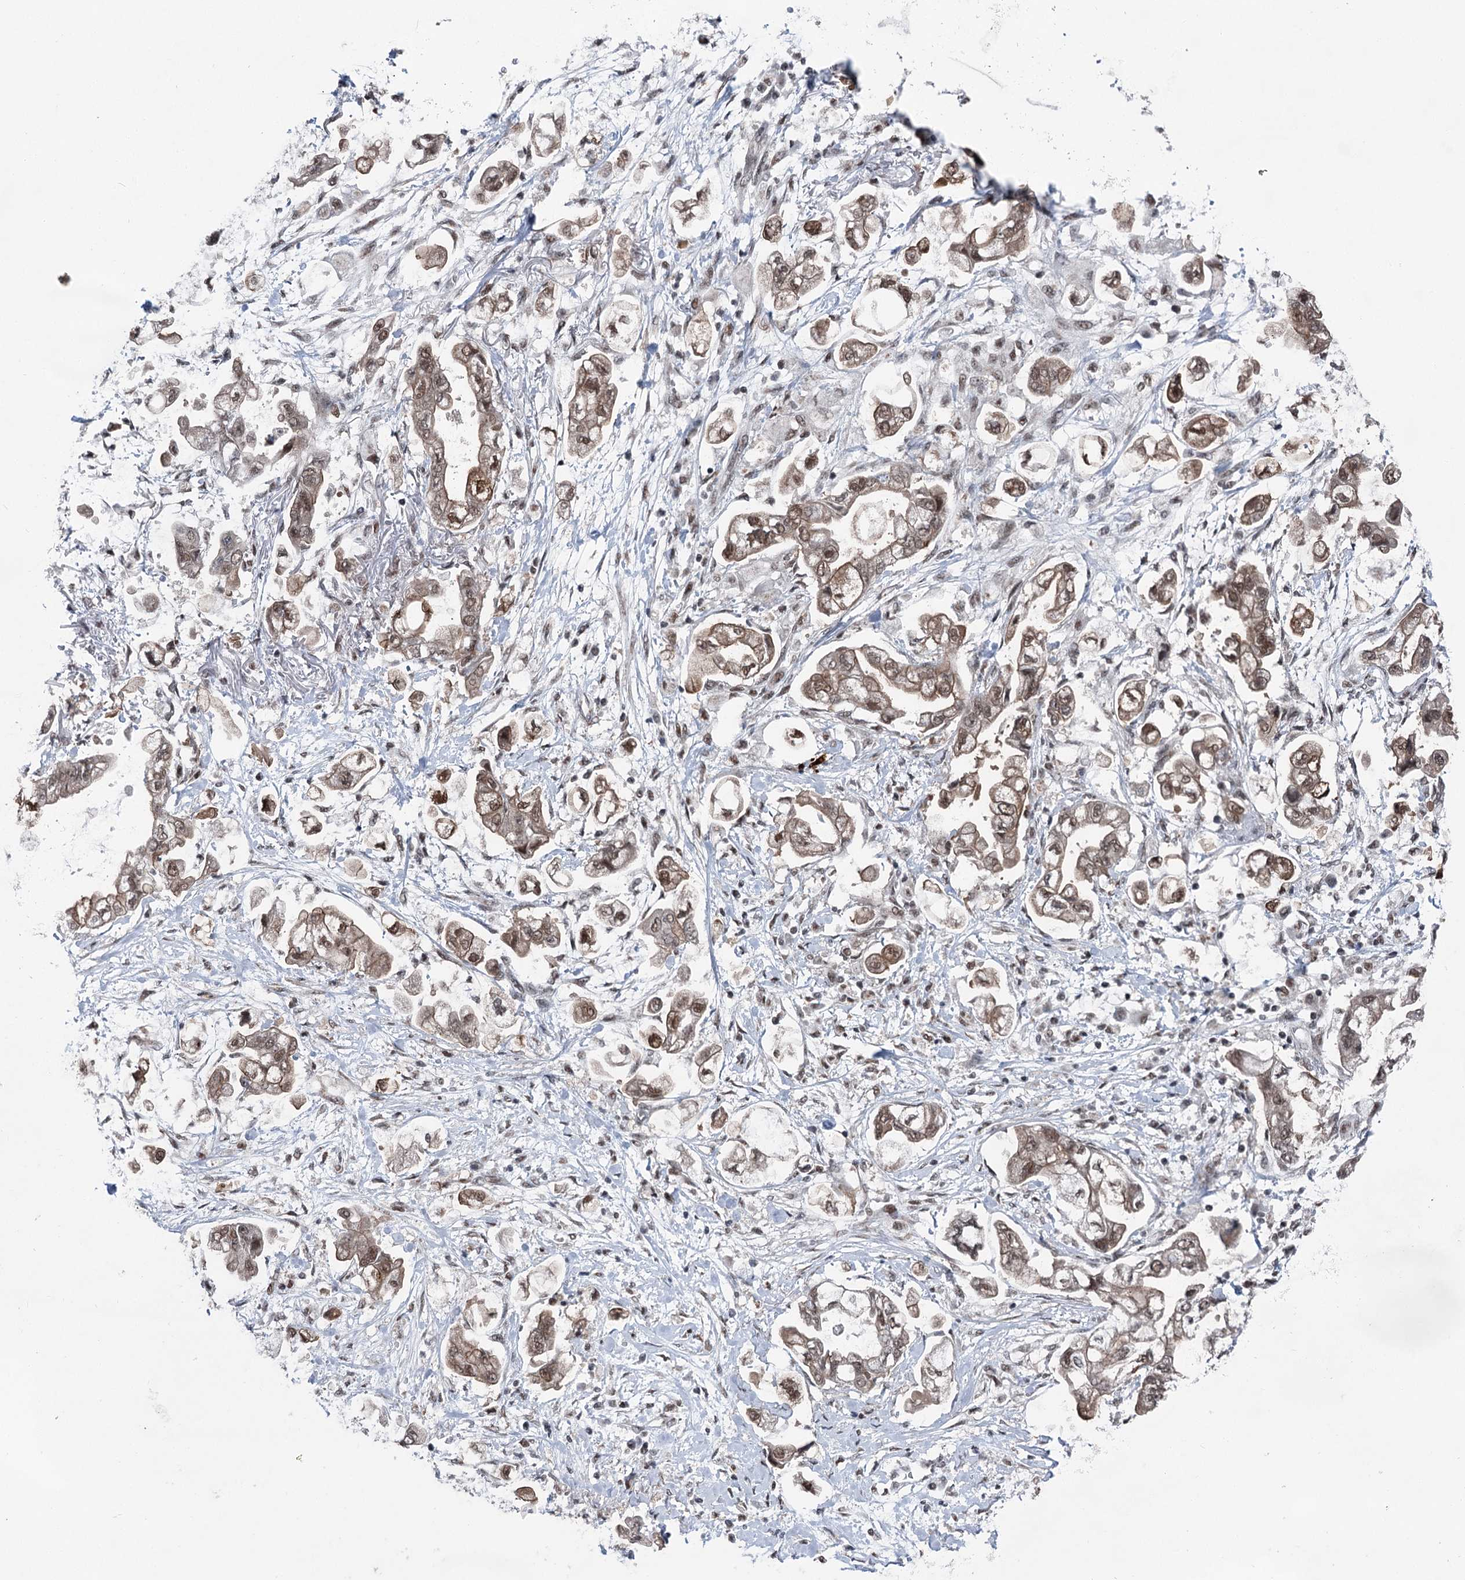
{"staining": {"intensity": "moderate", "quantity": ">75%", "location": "nuclear"}, "tissue": "stomach cancer", "cell_type": "Tumor cells", "image_type": "cancer", "snomed": [{"axis": "morphology", "description": "Adenocarcinoma, NOS"}, {"axis": "topography", "description": "Stomach"}], "caption": "This is a histology image of immunohistochemistry staining of stomach cancer, which shows moderate positivity in the nuclear of tumor cells.", "gene": "ZCCHC8", "patient": {"sex": "male", "age": 62}}